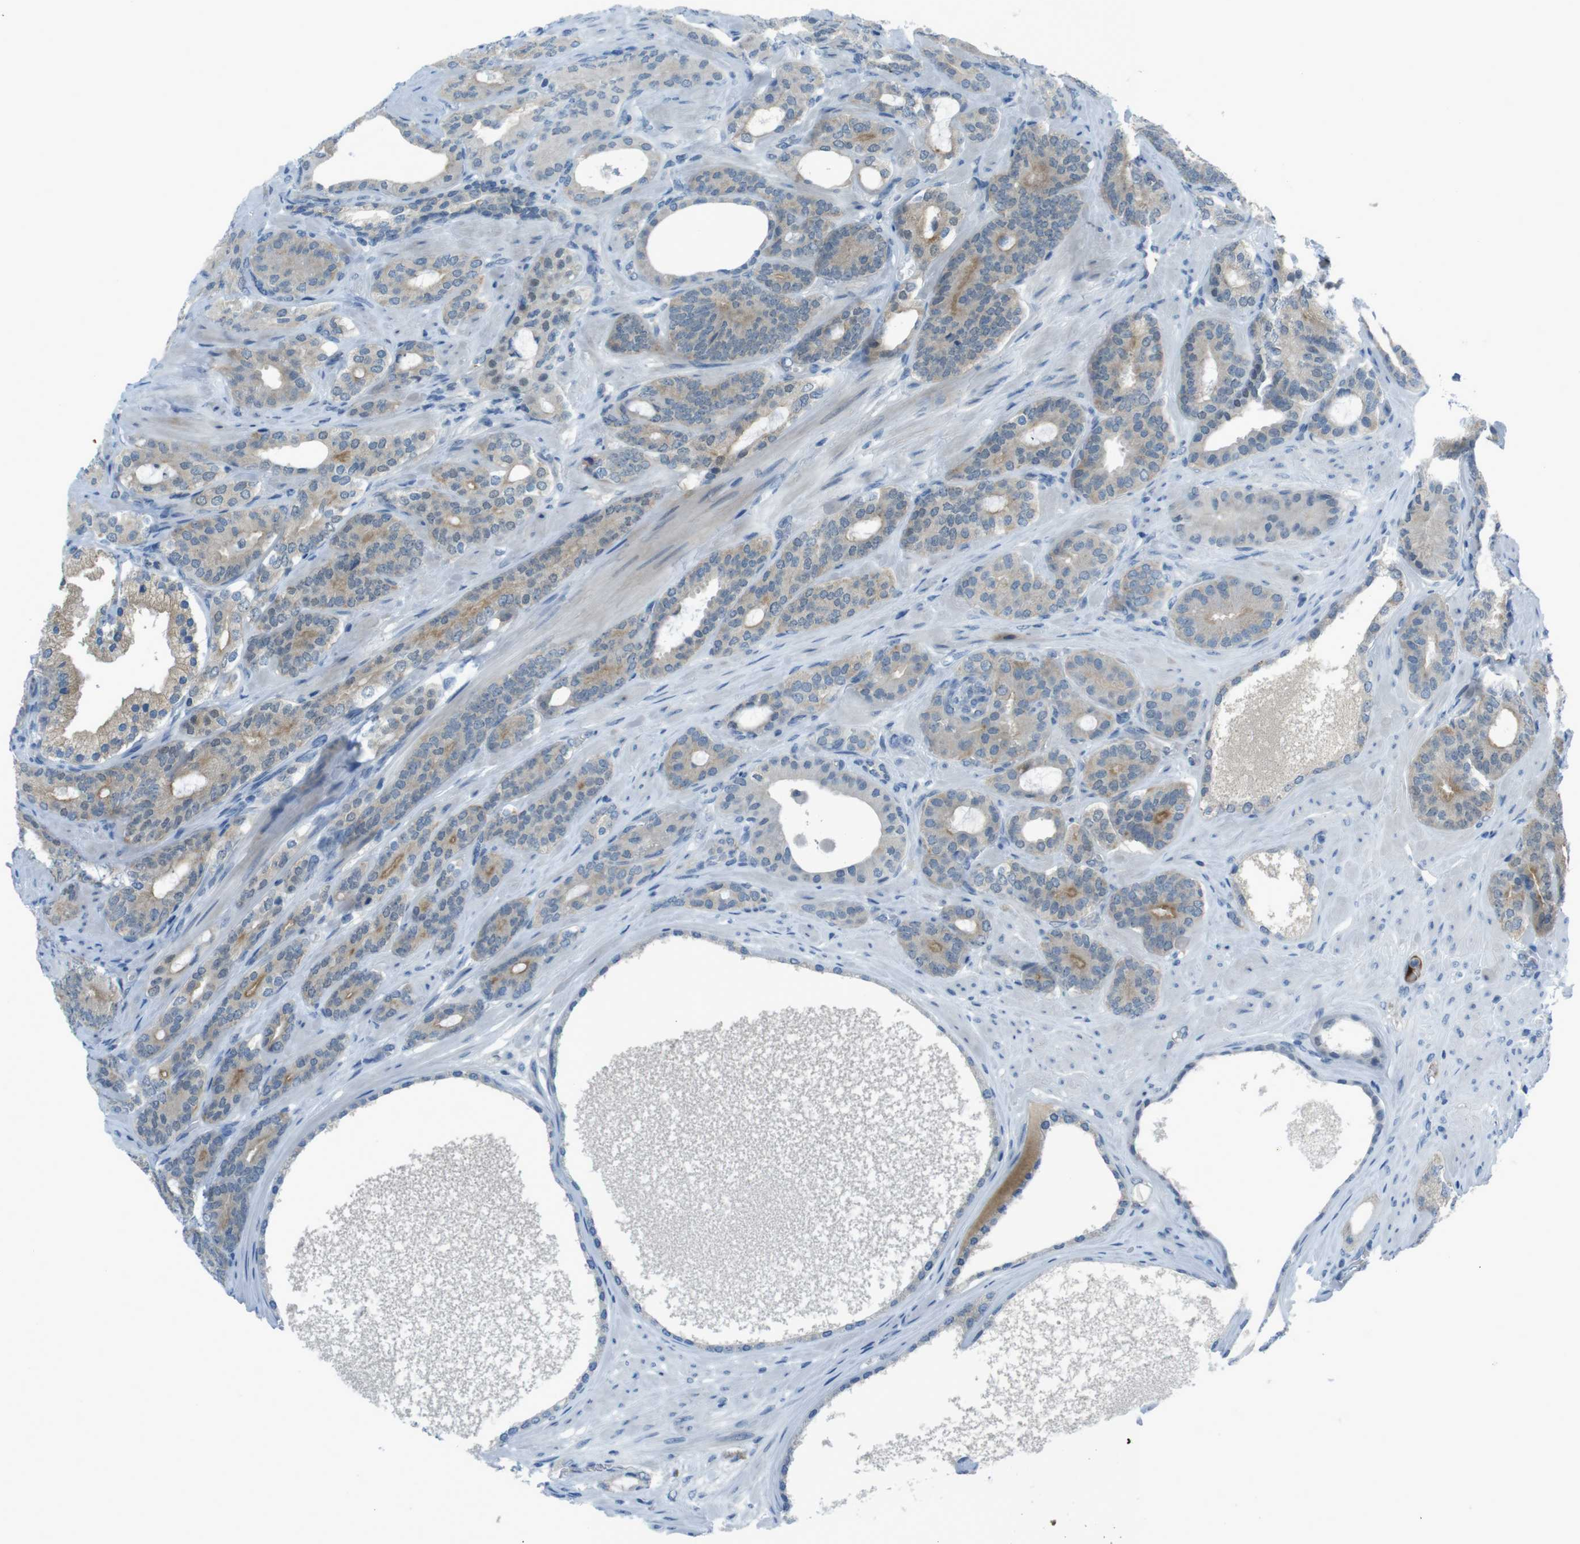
{"staining": {"intensity": "moderate", "quantity": "<25%", "location": "cytoplasmic/membranous"}, "tissue": "prostate cancer", "cell_type": "Tumor cells", "image_type": "cancer", "snomed": [{"axis": "morphology", "description": "Adenocarcinoma, Low grade"}, {"axis": "topography", "description": "Prostate"}], "caption": "High-magnification brightfield microscopy of low-grade adenocarcinoma (prostate) stained with DAB (3,3'-diaminobenzidine) (brown) and counterstained with hematoxylin (blue). tumor cells exhibit moderate cytoplasmic/membranous positivity is present in approximately<25% of cells. (DAB = brown stain, brightfield microscopy at high magnification).", "gene": "ZDHHC20", "patient": {"sex": "male", "age": 63}}